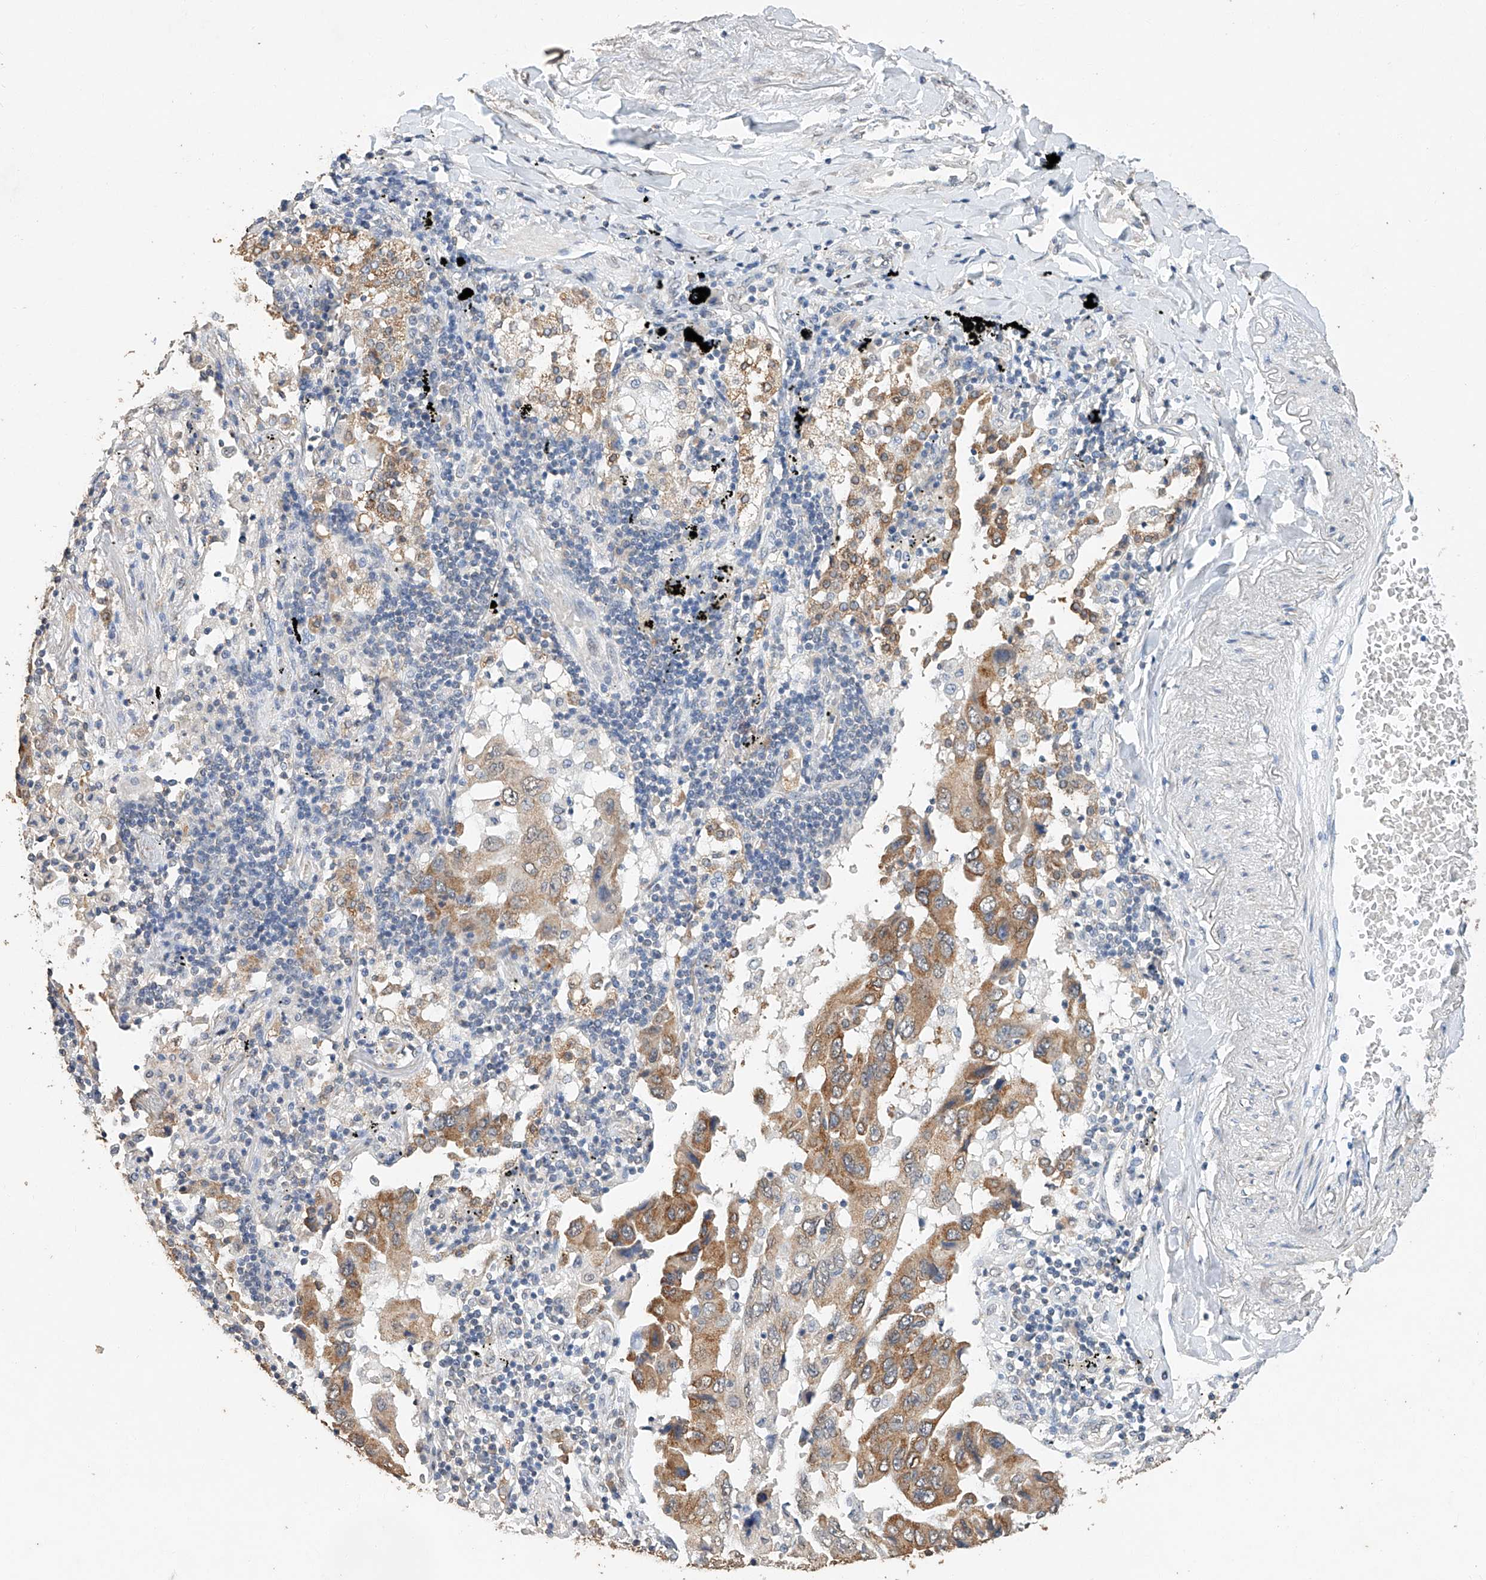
{"staining": {"intensity": "moderate", "quantity": ">75%", "location": "cytoplasmic/membranous"}, "tissue": "lung cancer", "cell_type": "Tumor cells", "image_type": "cancer", "snomed": [{"axis": "morphology", "description": "Adenocarcinoma, NOS"}, {"axis": "topography", "description": "Lung"}], "caption": "The immunohistochemical stain highlights moderate cytoplasmic/membranous positivity in tumor cells of lung adenocarcinoma tissue.", "gene": "CERS4", "patient": {"sex": "female", "age": 65}}